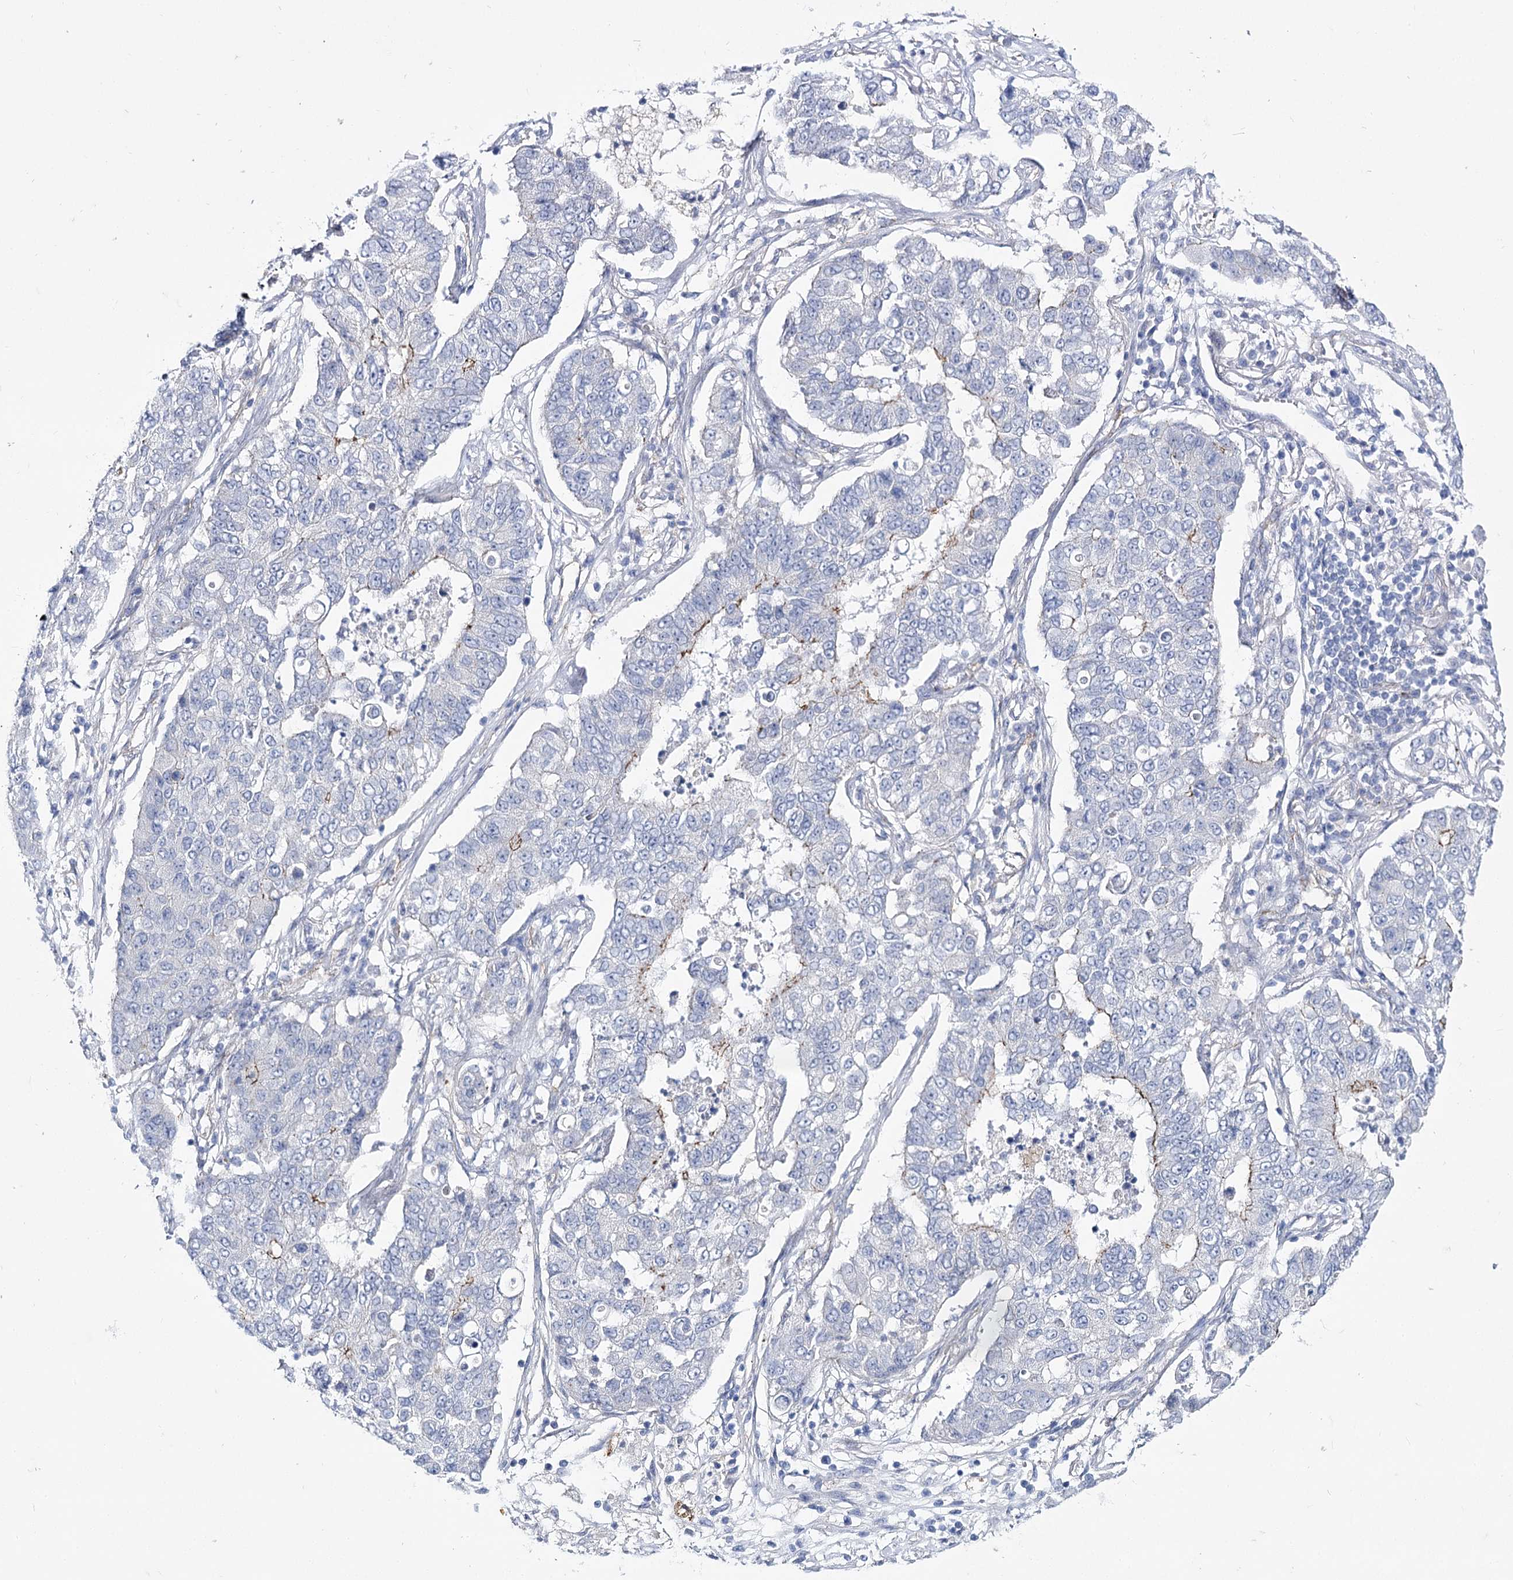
{"staining": {"intensity": "weak", "quantity": "<25%", "location": "cytoplasmic/membranous"}, "tissue": "lung cancer", "cell_type": "Tumor cells", "image_type": "cancer", "snomed": [{"axis": "morphology", "description": "Squamous cell carcinoma, NOS"}, {"axis": "topography", "description": "Lung"}], "caption": "The micrograph demonstrates no significant positivity in tumor cells of lung squamous cell carcinoma.", "gene": "NRAP", "patient": {"sex": "male", "age": 74}}